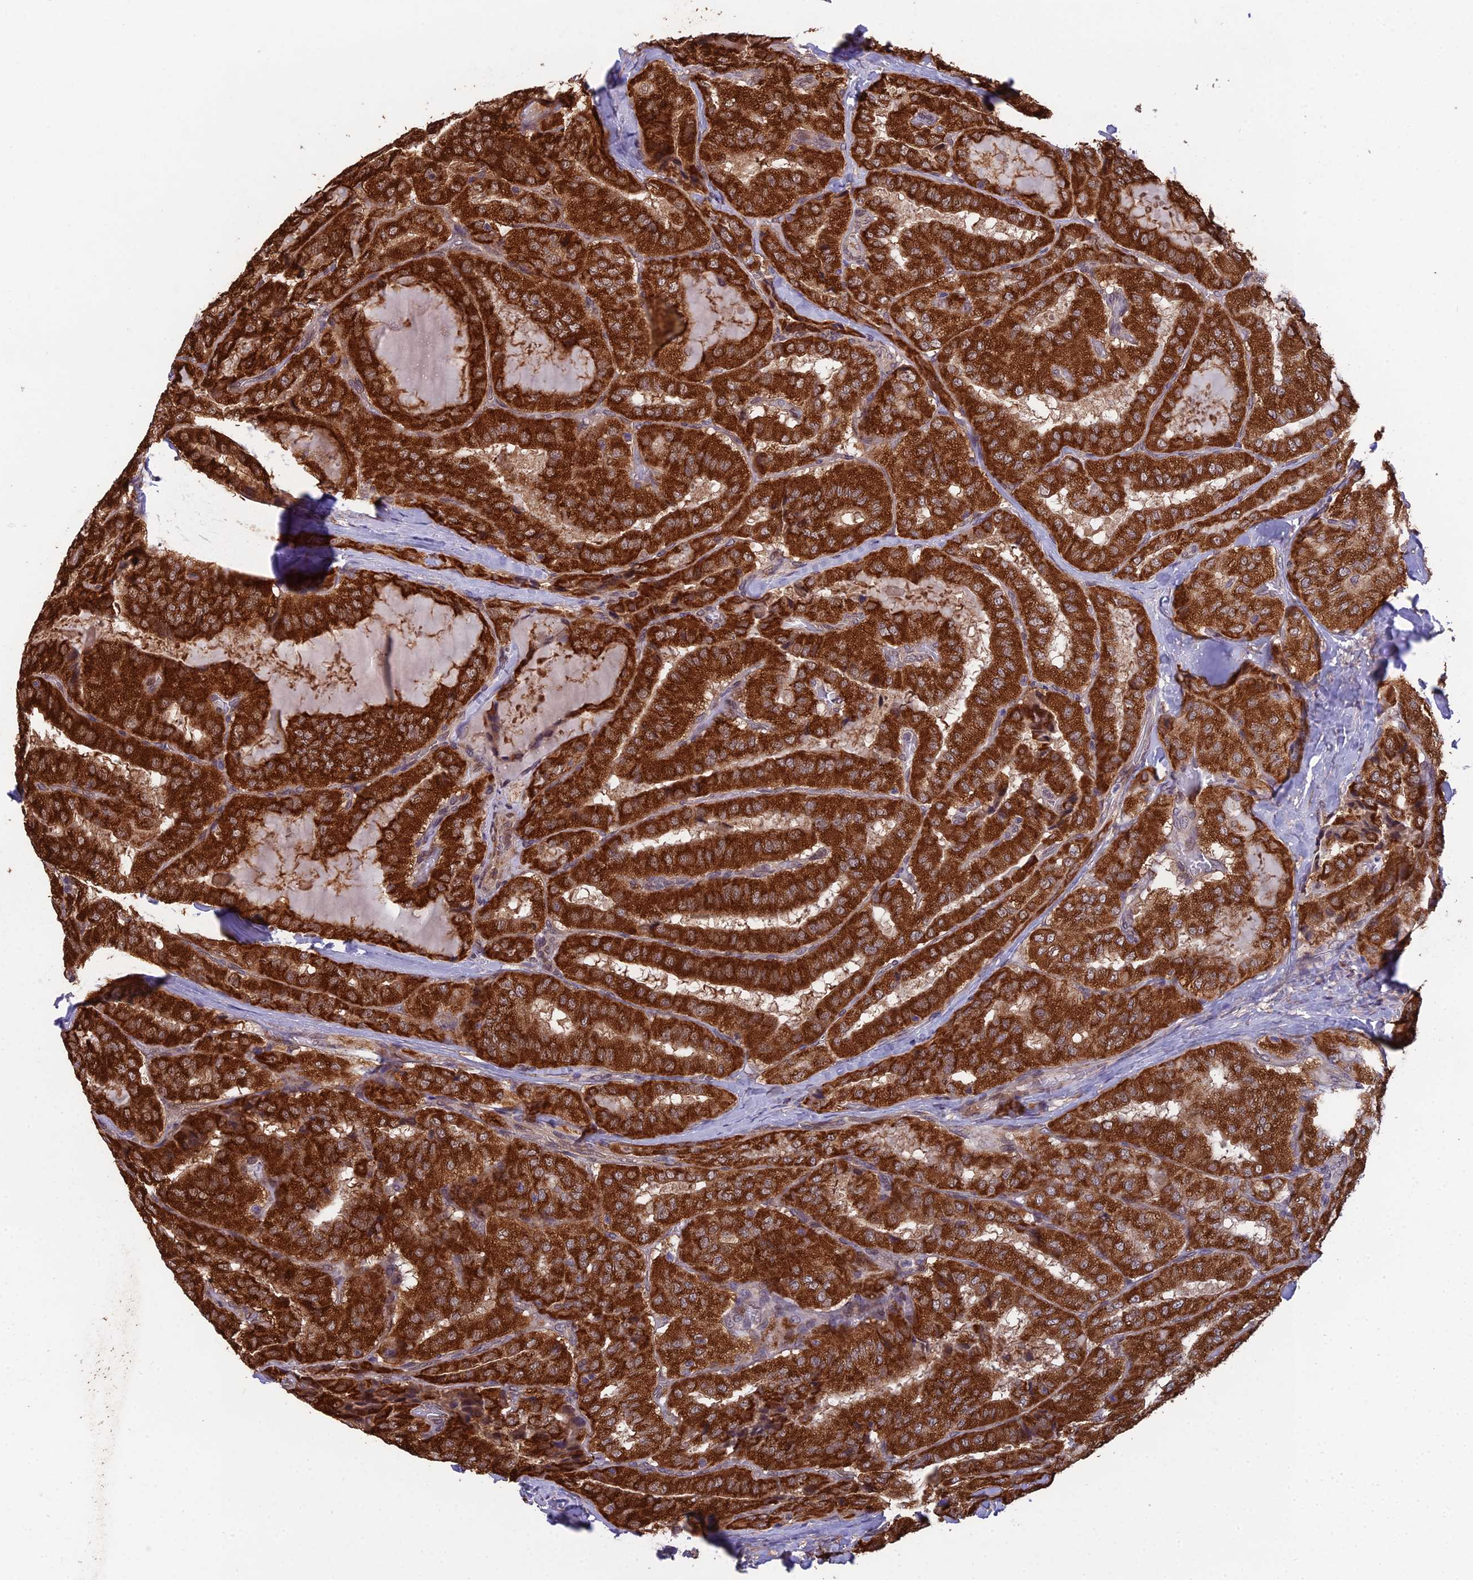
{"staining": {"intensity": "strong", "quantity": ">75%", "location": "cytoplasmic/membranous"}, "tissue": "thyroid cancer", "cell_type": "Tumor cells", "image_type": "cancer", "snomed": [{"axis": "morphology", "description": "Normal tissue, NOS"}, {"axis": "morphology", "description": "Papillary adenocarcinoma, NOS"}, {"axis": "topography", "description": "Thyroid gland"}], "caption": "A histopathology image of thyroid papillary adenocarcinoma stained for a protein demonstrates strong cytoplasmic/membranous brown staining in tumor cells.", "gene": "CYP2R1", "patient": {"sex": "female", "age": 59}}